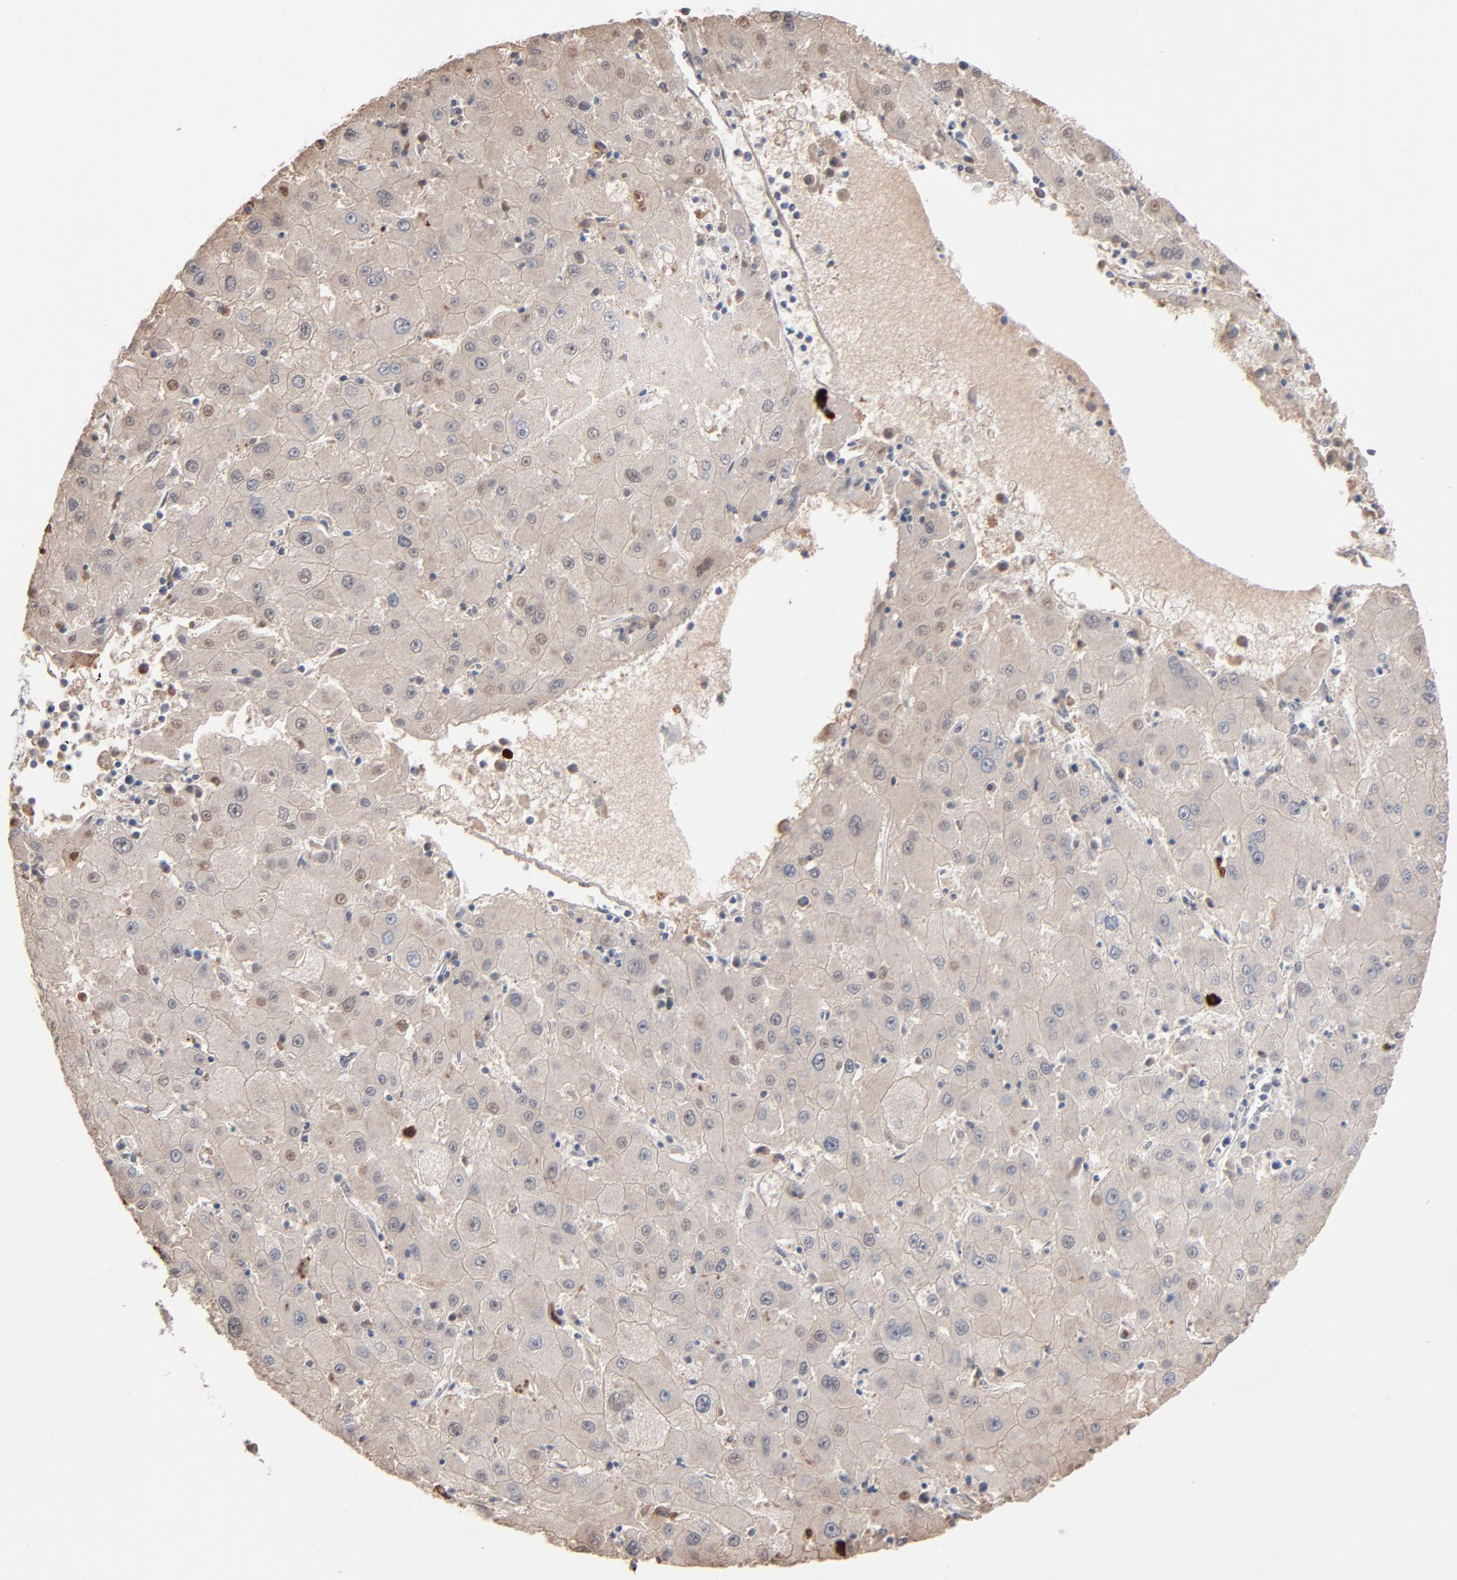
{"staining": {"intensity": "weak", "quantity": ">75%", "location": "cytoplasmic/membranous,nuclear"}, "tissue": "liver cancer", "cell_type": "Tumor cells", "image_type": "cancer", "snomed": [{"axis": "morphology", "description": "Carcinoma, Hepatocellular, NOS"}, {"axis": "topography", "description": "Liver"}], "caption": "Brown immunohistochemical staining in human liver cancer displays weak cytoplasmic/membranous and nuclear expression in approximately >75% of tumor cells.", "gene": "MPHOSPH6", "patient": {"sex": "male", "age": 72}}